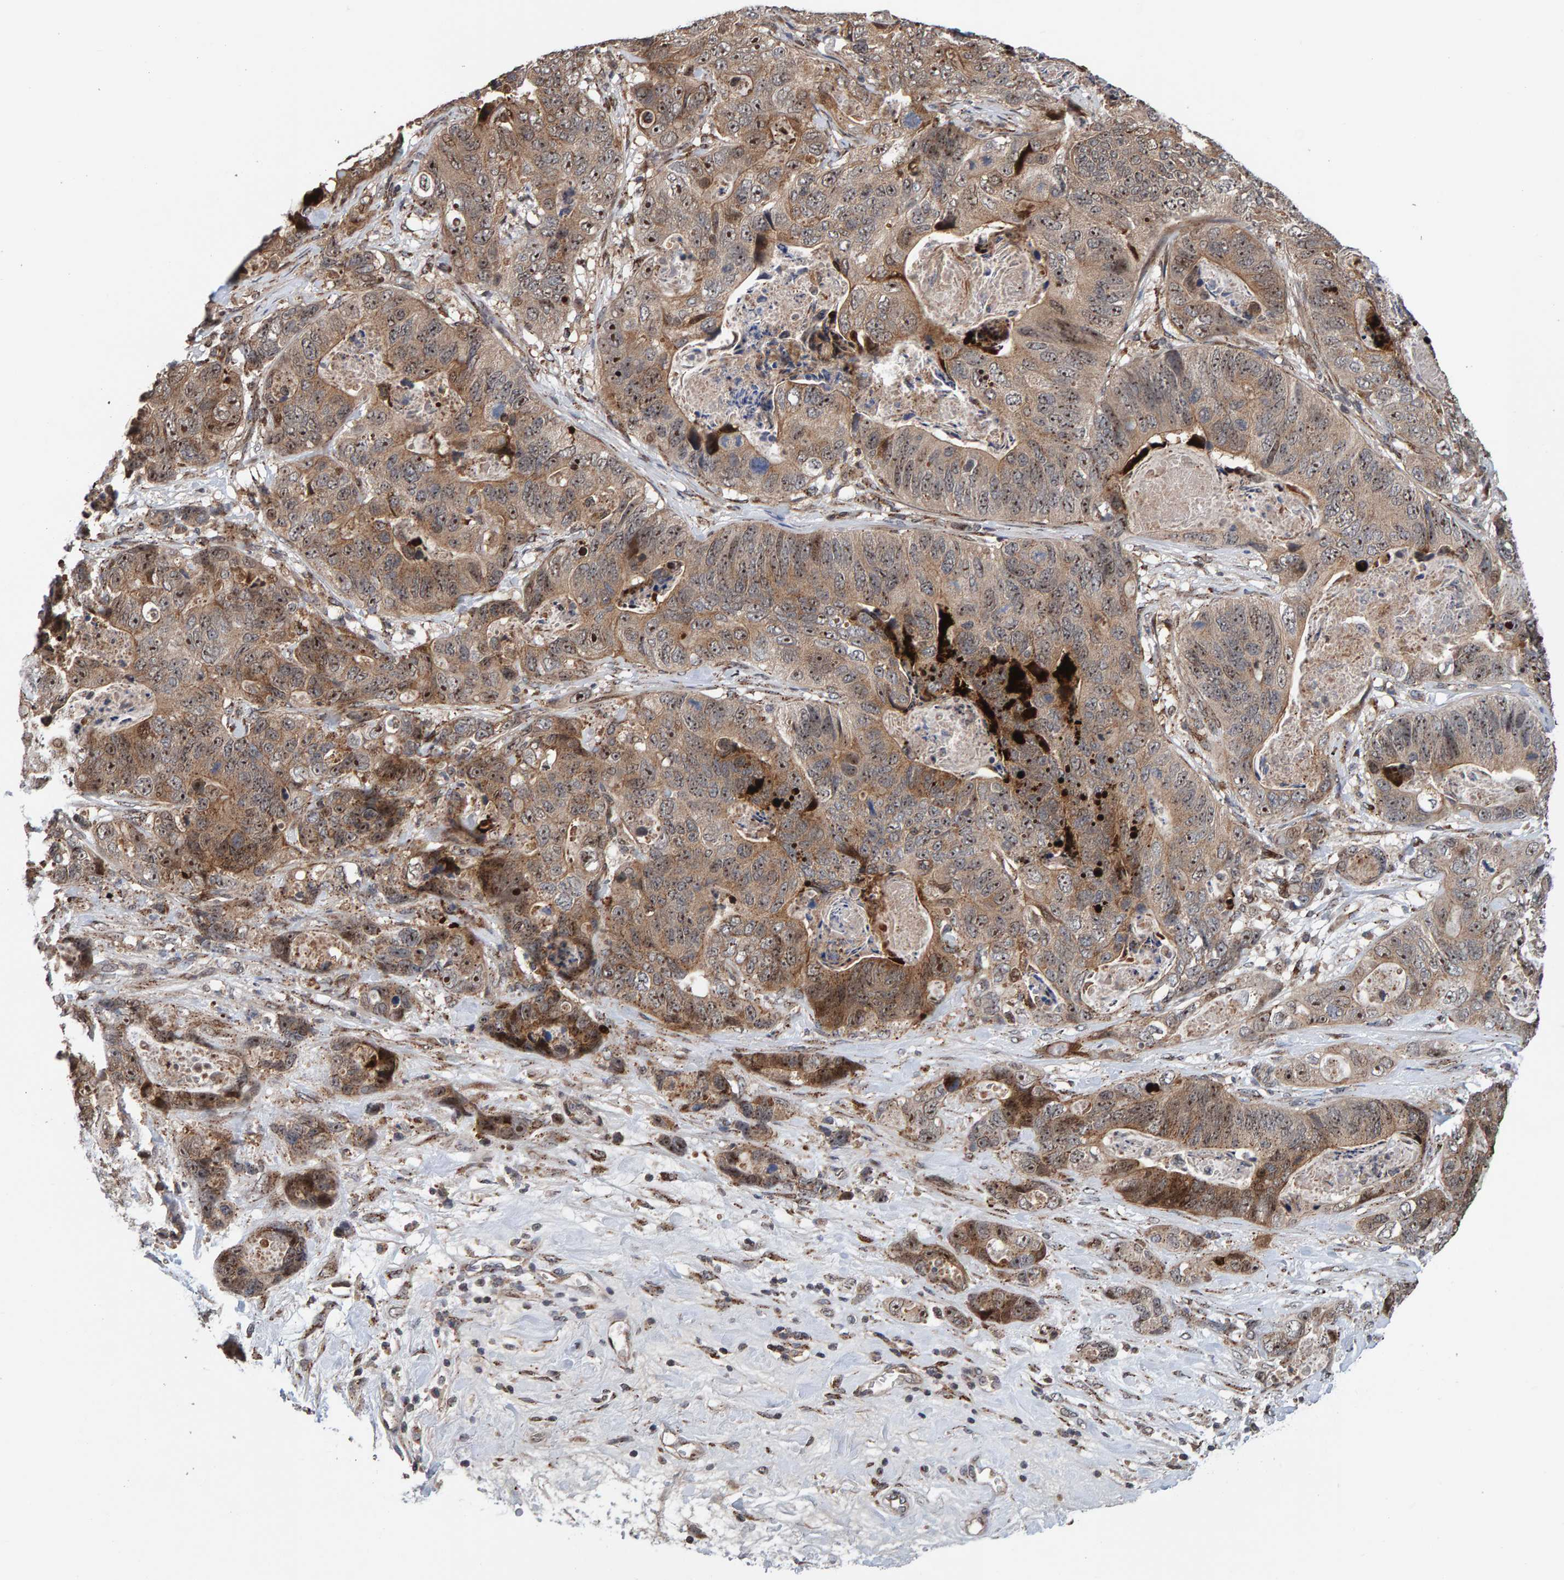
{"staining": {"intensity": "weak", "quantity": ">75%", "location": "cytoplasmic/membranous,nuclear"}, "tissue": "stomach cancer", "cell_type": "Tumor cells", "image_type": "cancer", "snomed": [{"axis": "morphology", "description": "Normal tissue, NOS"}, {"axis": "morphology", "description": "Adenocarcinoma, NOS"}, {"axis": "topography", "description": "Stomach"}], "caption": "Human stomach adenocarcinoma stained with a brown dye demonstrates weak cytoplasmic/membranous and nuclear positive staining in about >75% of tumor cells.", "gene": "CCDC25", "patient": {"sex": "female", "age": 89}}